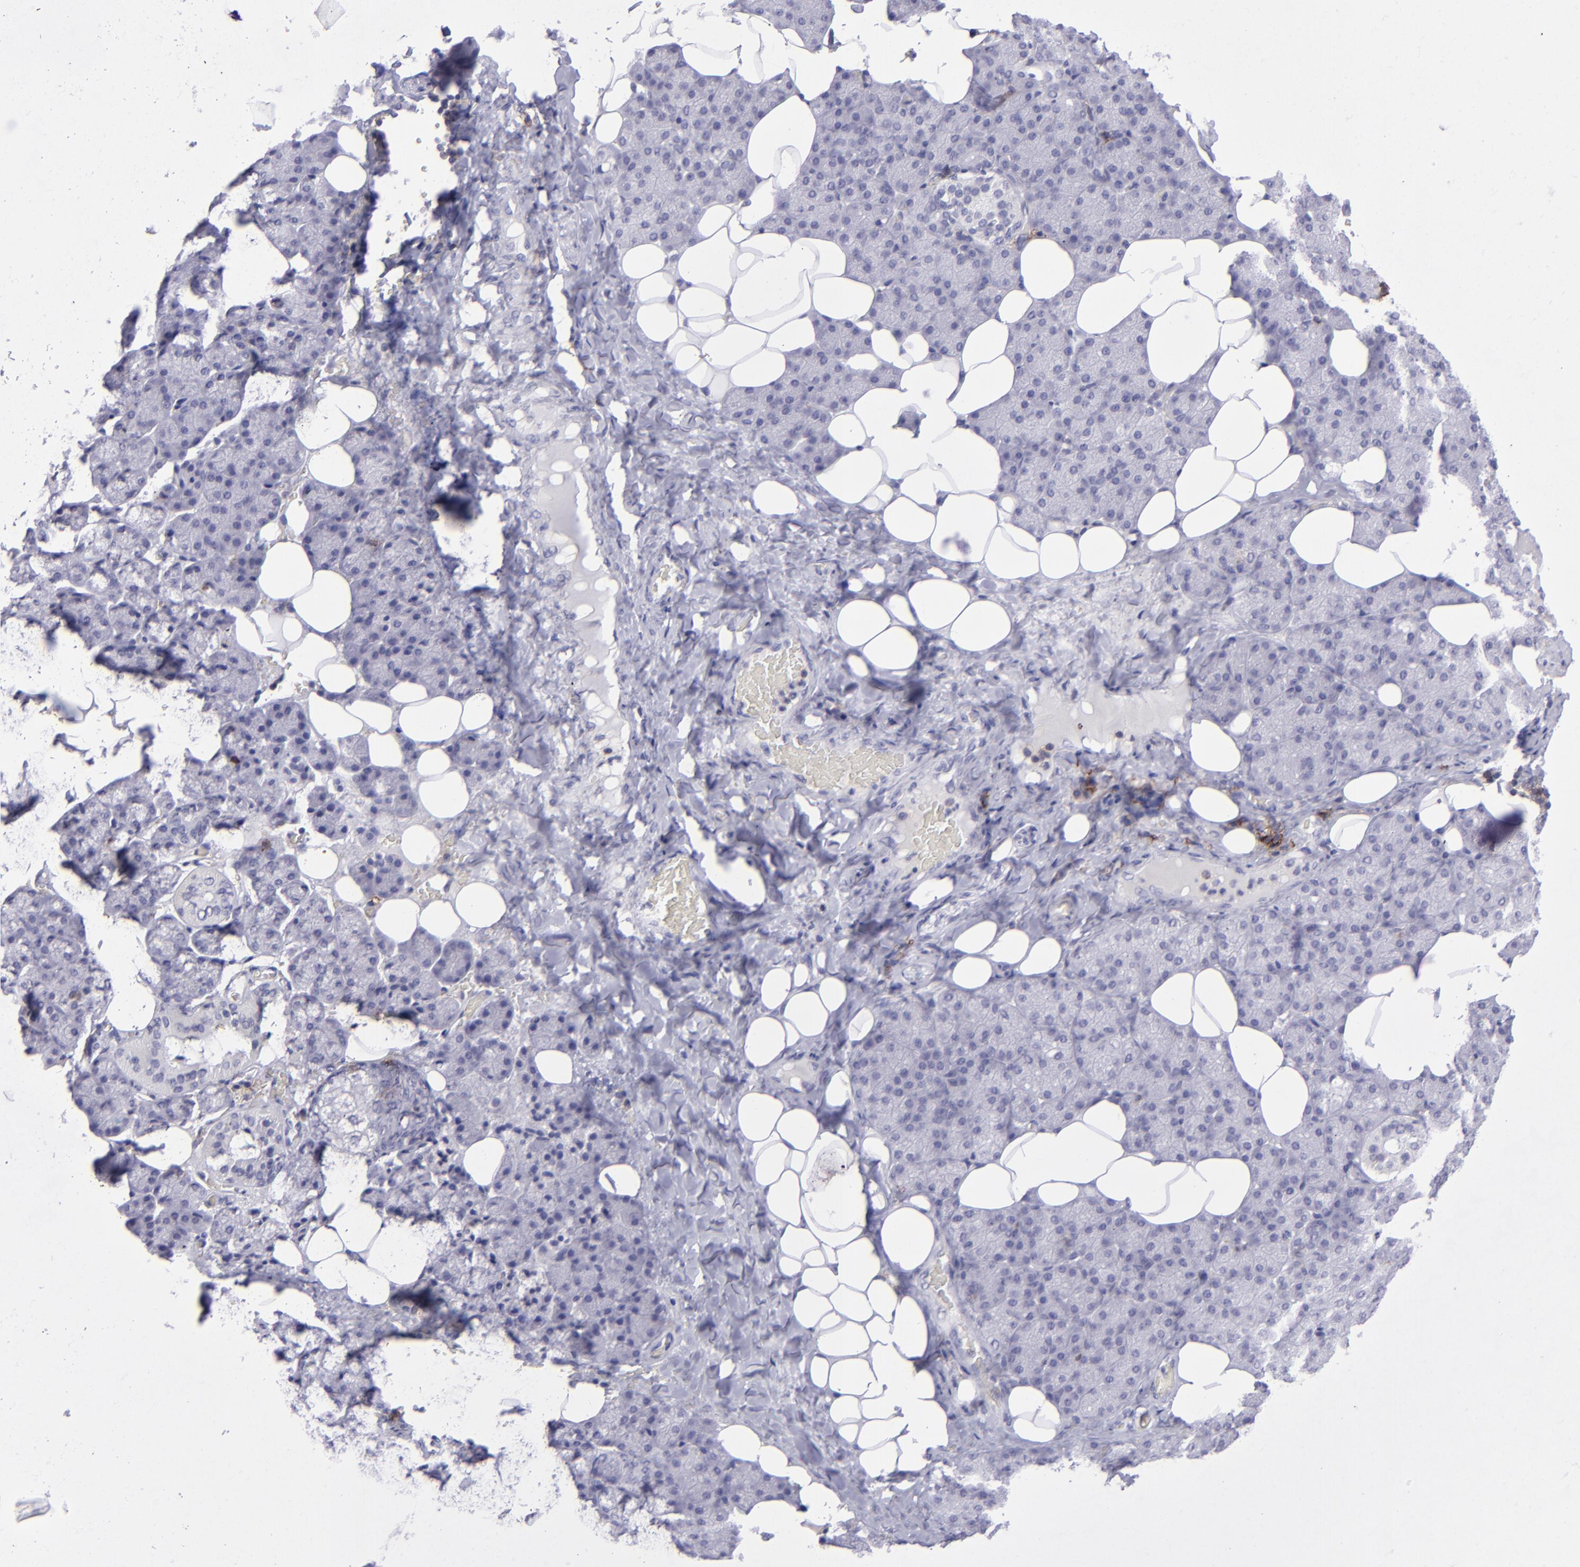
{"staining": {"intensity": "negative", "quantity": "none", "location": "none"}, "tissue": "salivary gland", "cell_type": "Glandular cells", "image_type": "normal", "snomed": [{"axis": "morphology", "description": "Normal tissue, NOS"}, {"axis": "topography", "description": "Lymph node"}, {"axis": "topography", "description": "Salivary gland"}], "caption": "Immunohistochemistry micrograph of benign salivary gland stained for a protein (brown), which displays no expression in glandular cells.", "gene": "CD48", "patient": {"sex": "male", "age": 8}}